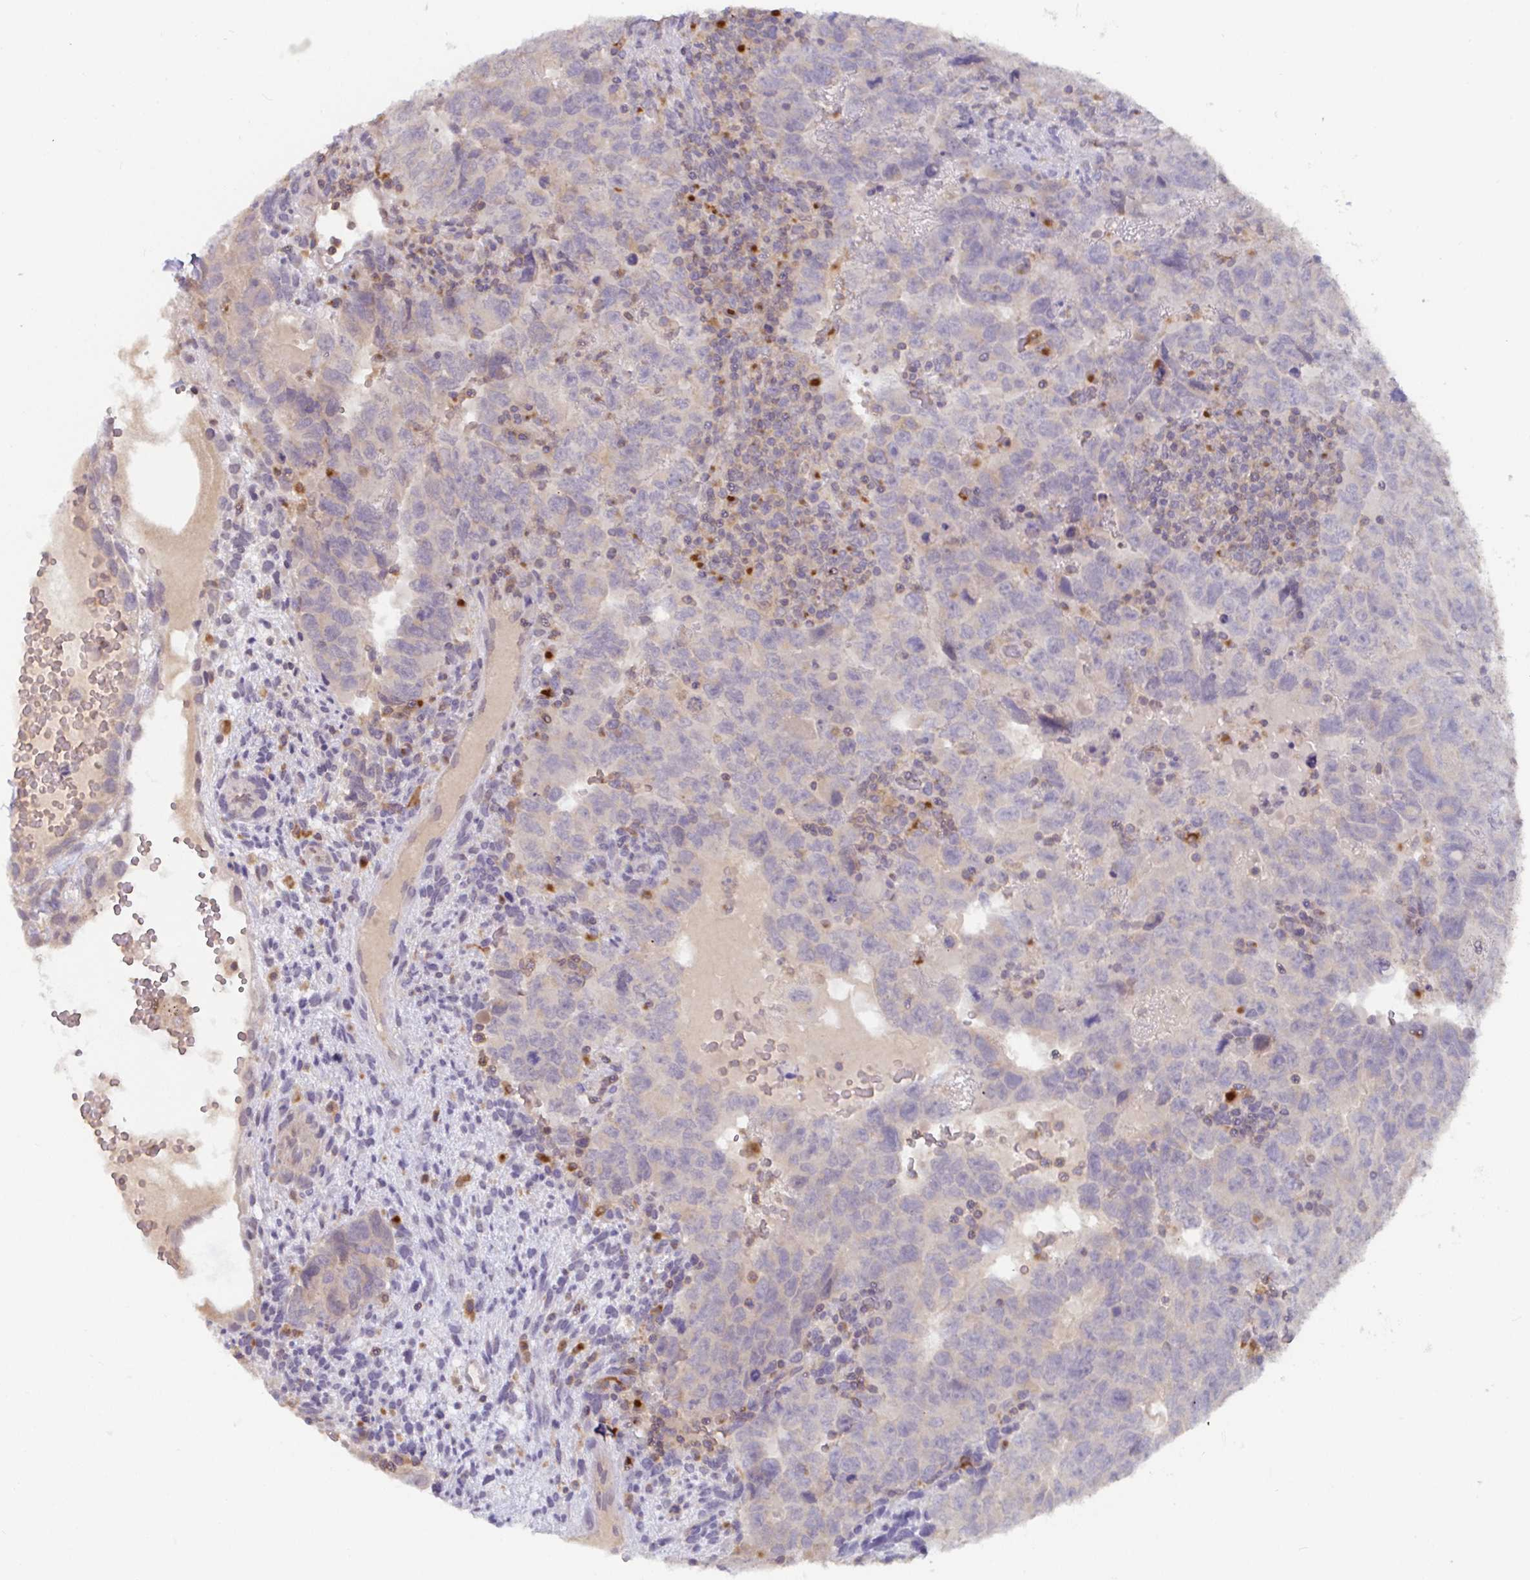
{"staining": {"intensity": "negative", "quantity": "none", "location": "none"}, "tissue": "testis cancer", "cell_type": "Tumor cells", "image_type": "cancer", "snomed": [{"axis": "morphology", "description": "Carcinoma, Embryonal, NOS"}, {"axis": "topography", "description": "Testis"}], "caption": "Photomicrograph shows no significant protein expression in tumor cells of testis cancer.", "gene": "CDH18", "patient": {"sex": "male", "age": 24}}